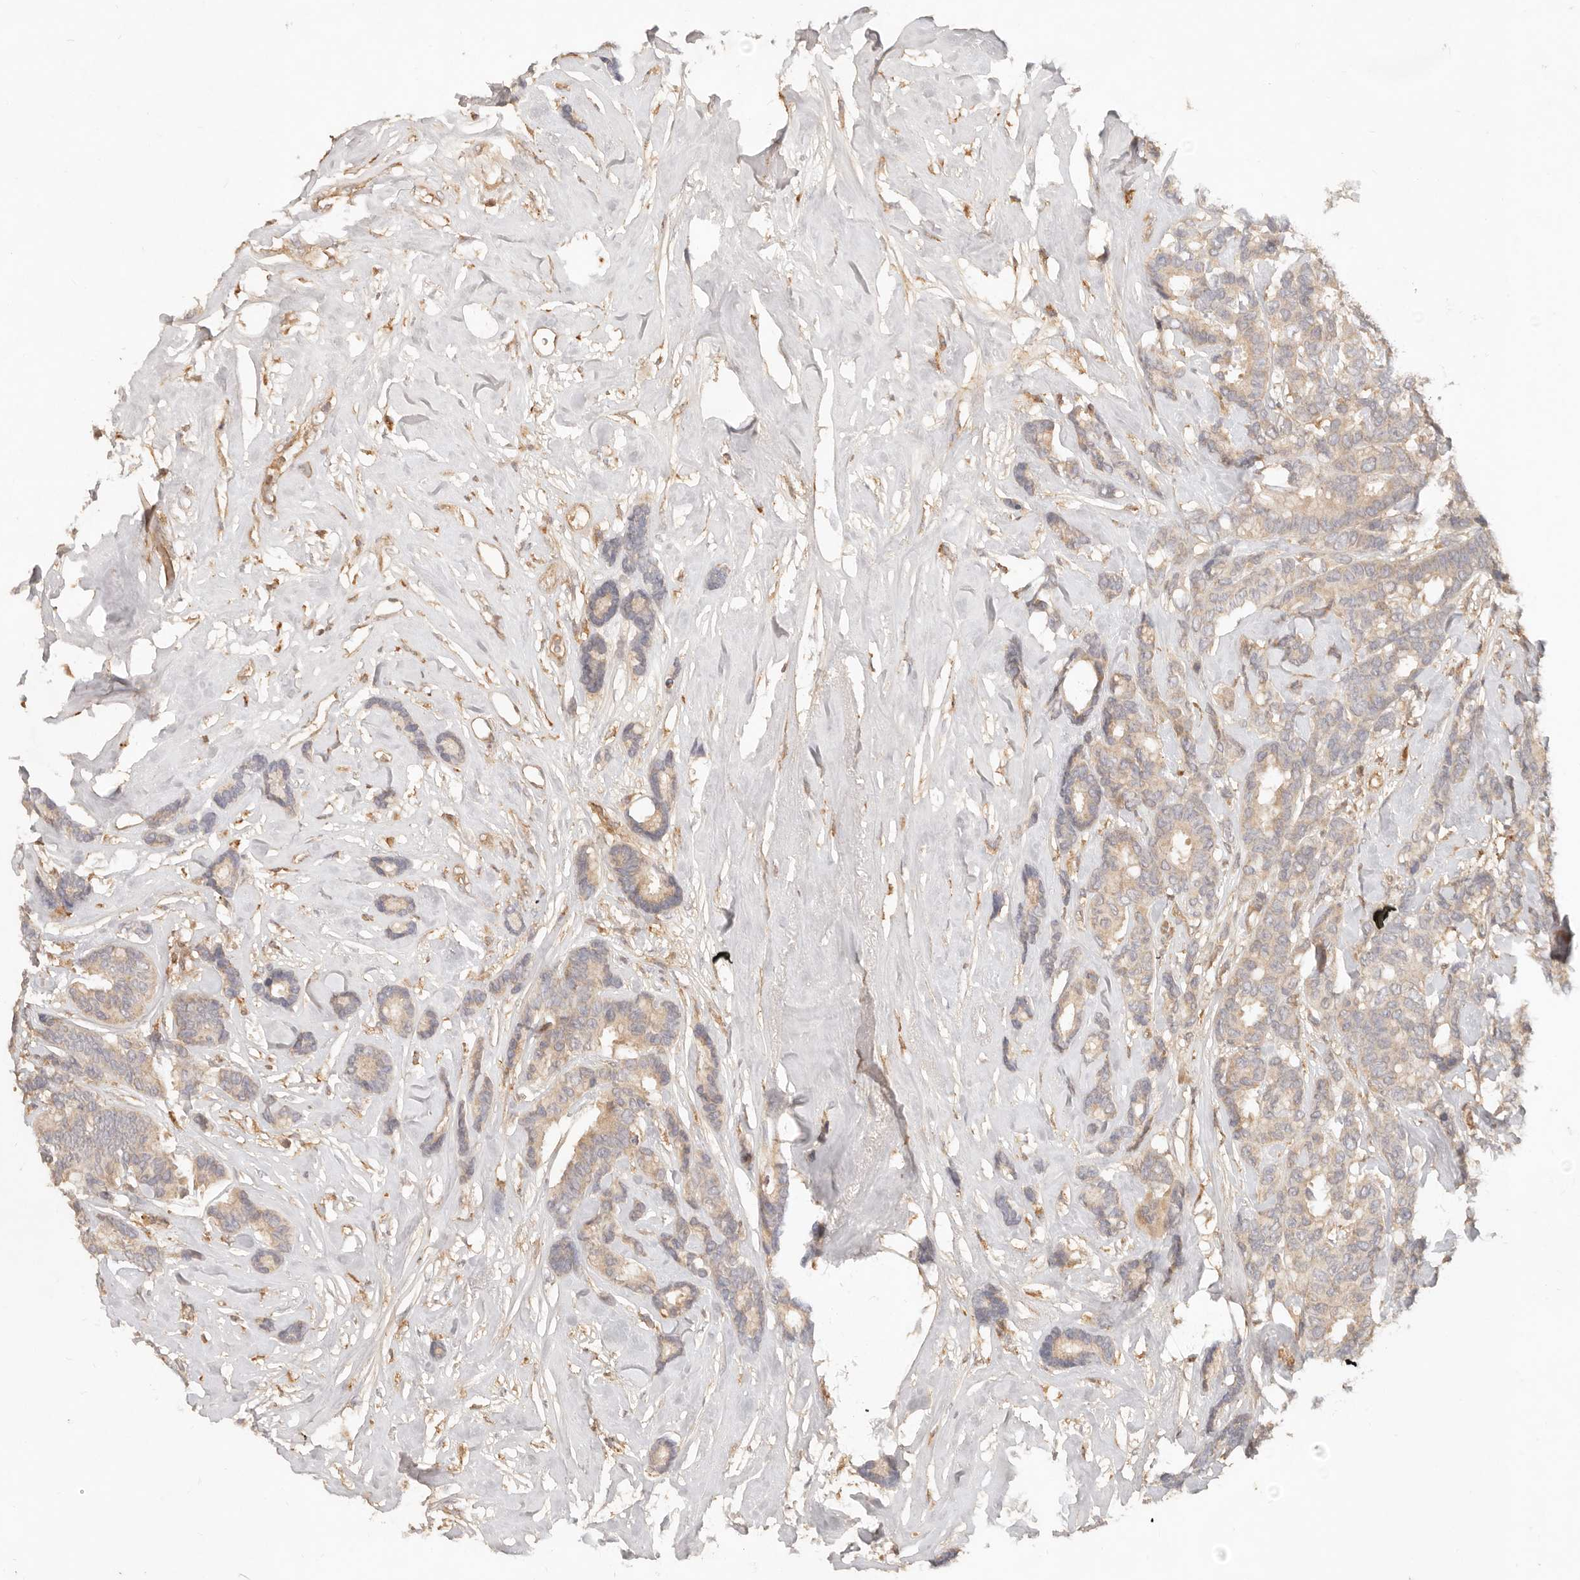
{"staining": {"intensity": "weak", "quantity": "25%-75%", "location": "cytoplasmic/membranous"}, "tissue": "breast cancer", "cell_type": "Tumor cells", "image_type": "cancer", "snomed": [{"axis": "morphology", "description": "Duct carcinoma"}, {"axis": "topography", "description": "Breast"}], "caption": "Intraductal carcinoma (breast) tissue reveals weak cytoplasmic/membranous staining in about 25%-75% of tumor cells", "gene": "NECAP2", "patient": {"sex": "female", "age": 87}}